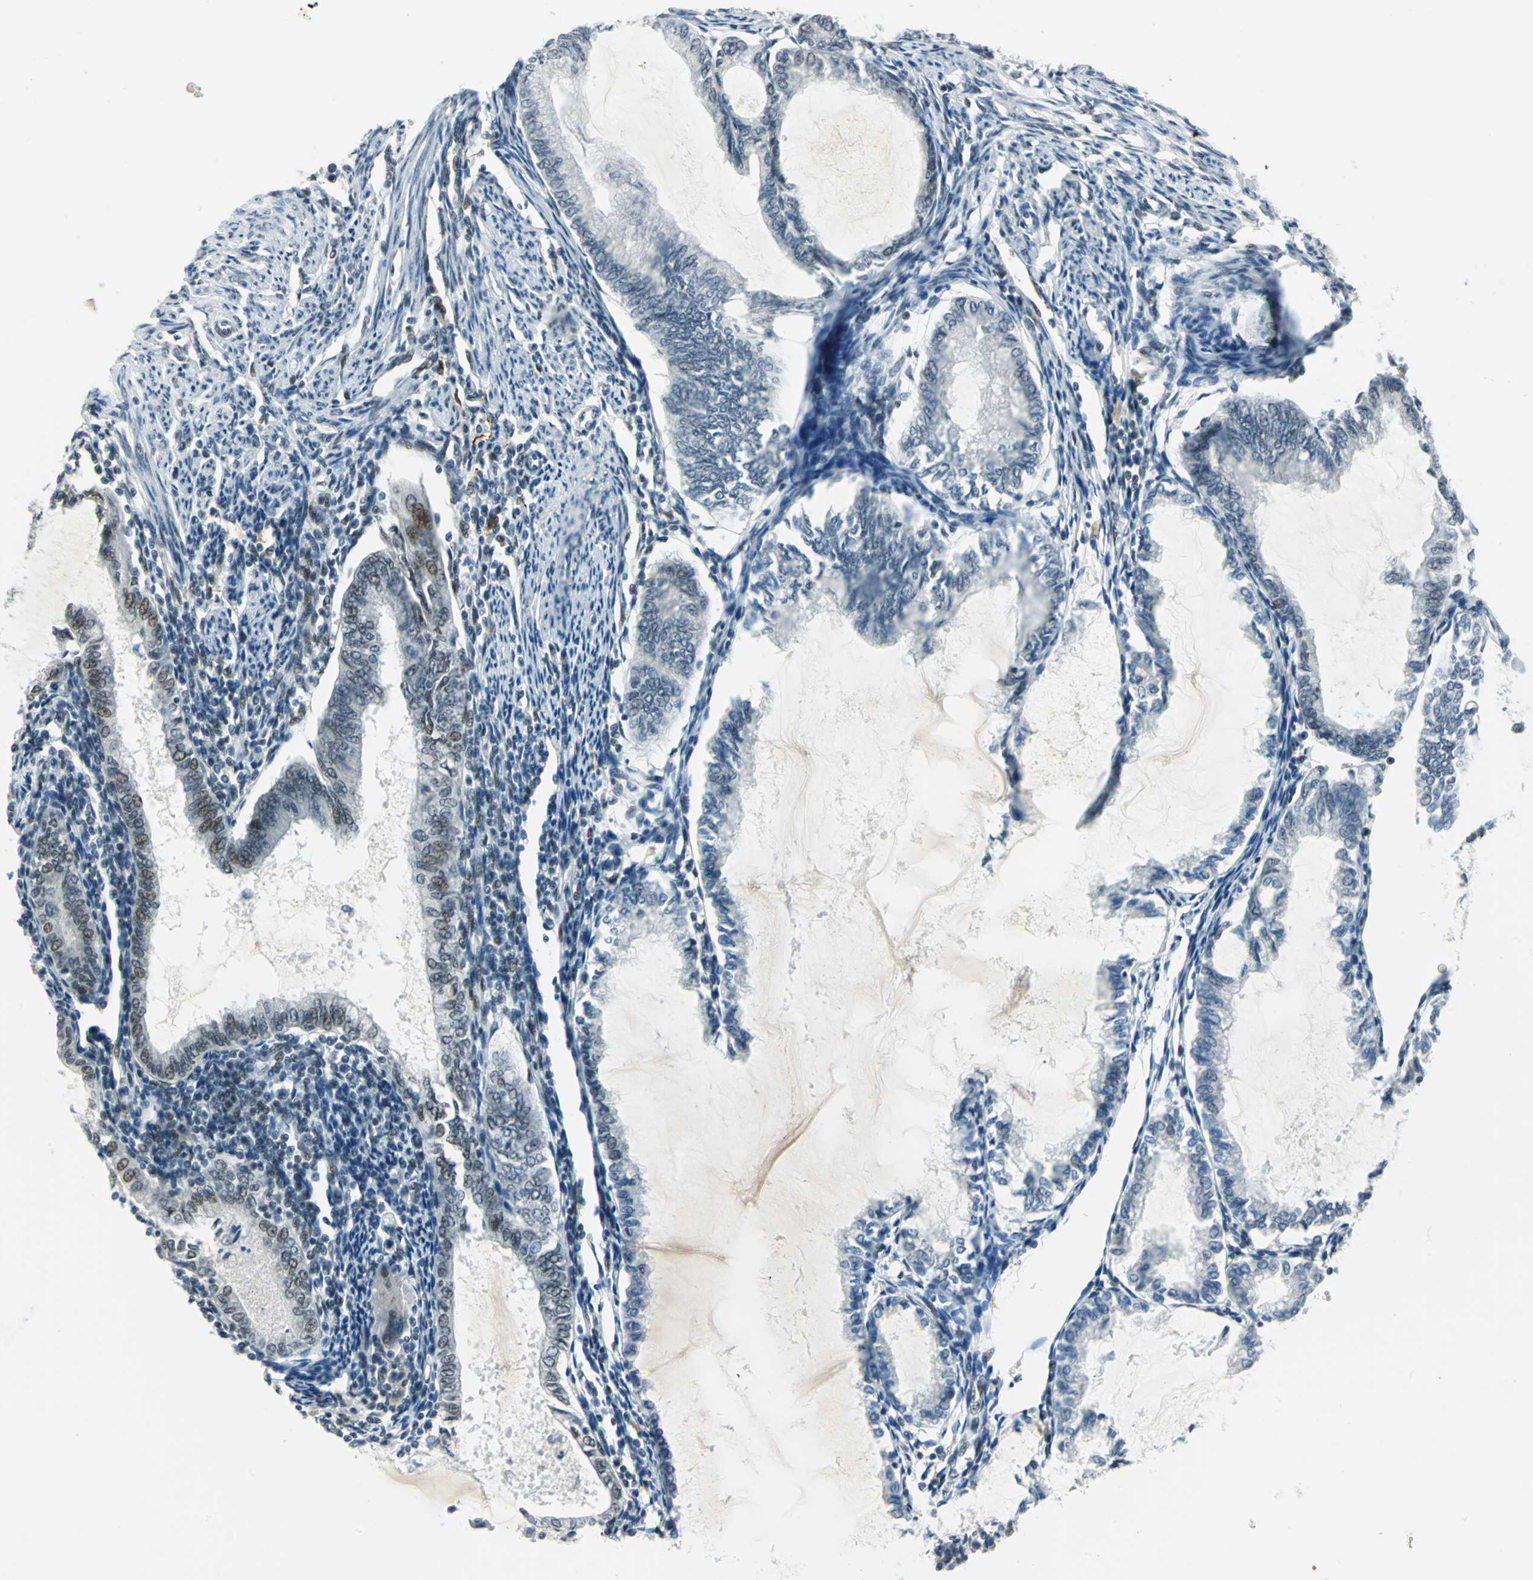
{"staining": {"intensity": "weak", "quantity": "<25%", "location": "nuclear"}, "tissue": "endometrial cancer", "cell_type": "Tumor cells", "image_type": "cancer", "snomed": [{"axis": "morphology", "description": "Adenocarcinoma, NOS"}, {"axis": "topography", "description": "Endometrium"}], "caption": "High magnification brightfield microscopy of endometrial adenocarcinoma stained with DAB (3,3'-diaminobenzidine) (brown) and counterstained with hematoxylin (blue): tumor cells show no significant staining.", "gene": "MTMR10", "patient": {"sex": "female", "age": 86}}